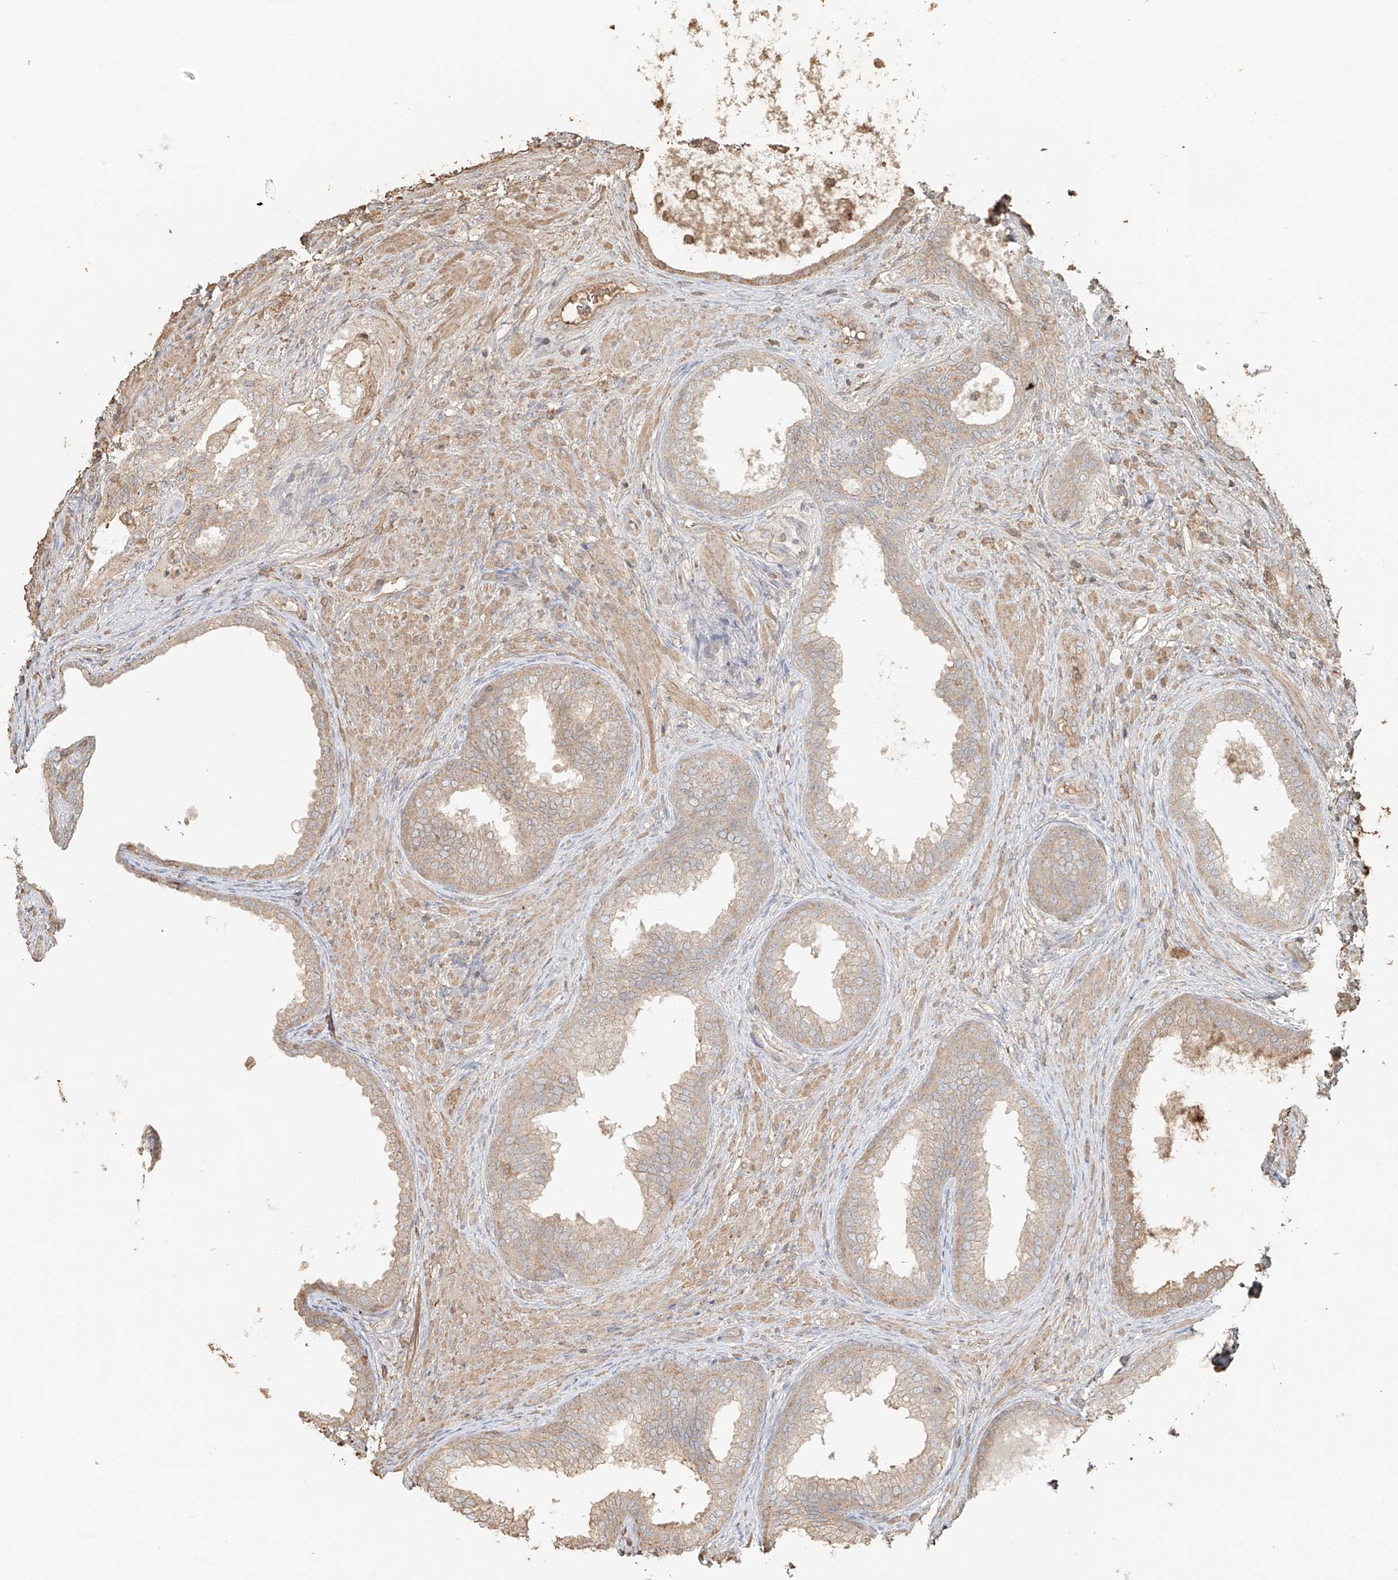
{"staining": {"intensity": "moderate", "quantity": "<25%", "location": "cytoplasmic/membranous"}, "tissue": "prostate", "cell_type": "Glandular cells", "image_type": "normal", "snomed": [{"axis": "morphology", "description": "Normal tissue, NOS"}, {"axis": "topography", "description": "Prostate"}], "caption": "Approximately <25% of glandular cells in normal human prostate show moderate cytoplasmic/membranous protein staining as visualized by brown immunohistochemical staining.", "gene": "NPHS1", "patient": {"sex": "male", "age": 76}}